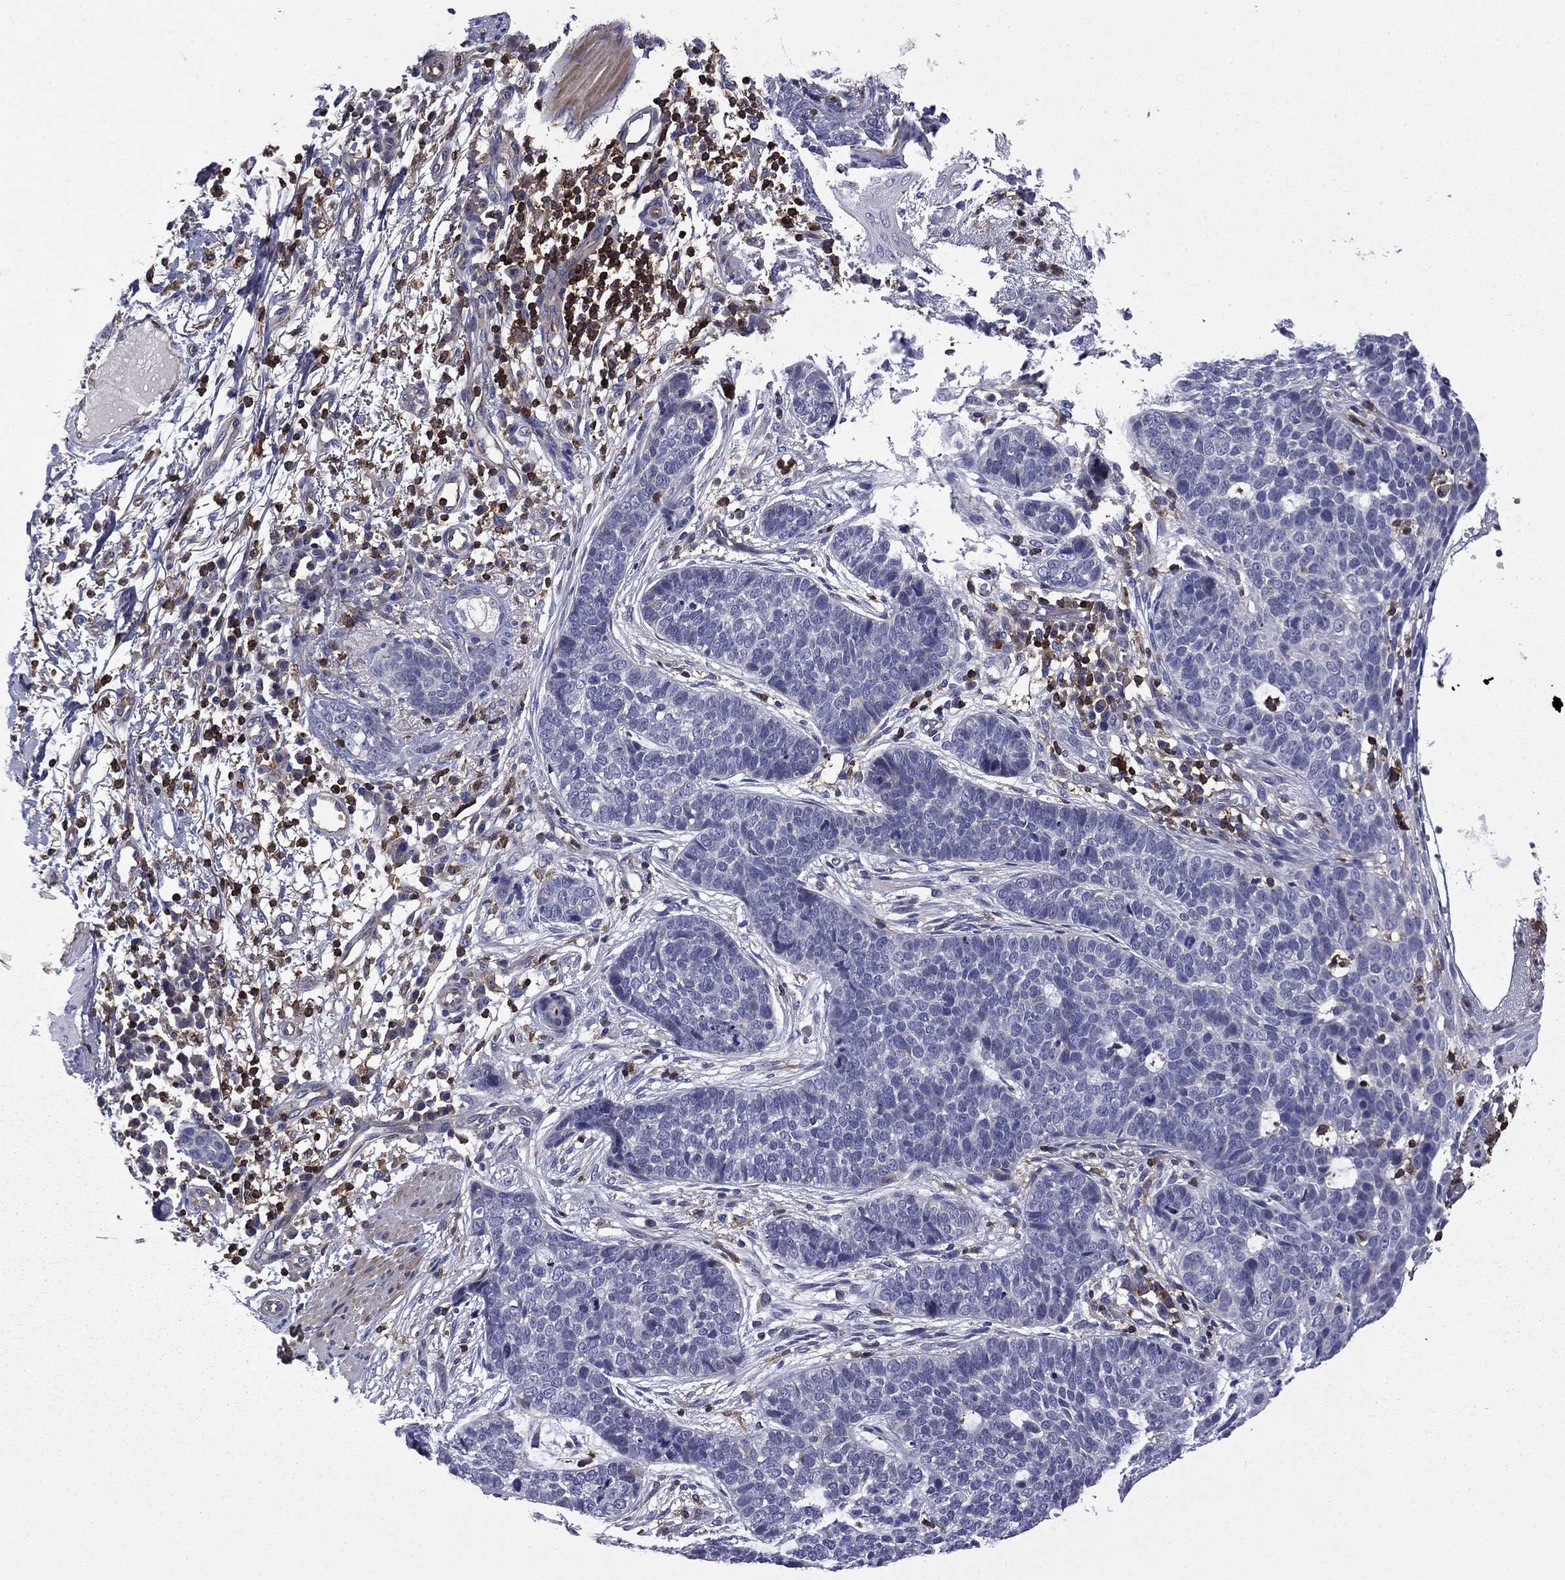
{"staining": {"intensity": "negative", "quantity": "none", "location": "none"}, "tissue": "skin cancer", "cell_type": "Tumor cells", "image_type": "cancer", "snomed": [{"axis": "morphology", "description": "Squamous cell carcinoma, NOS"}, {"axis": "topography", "description": "Skin"}], "caption": "Protein analysis of skin cancer (squamous cell carcinoma) exhibits no significant staining in tumor cells.", "gene": "ARHGAP45", "patient": {"sex": "male", "age": 88}}